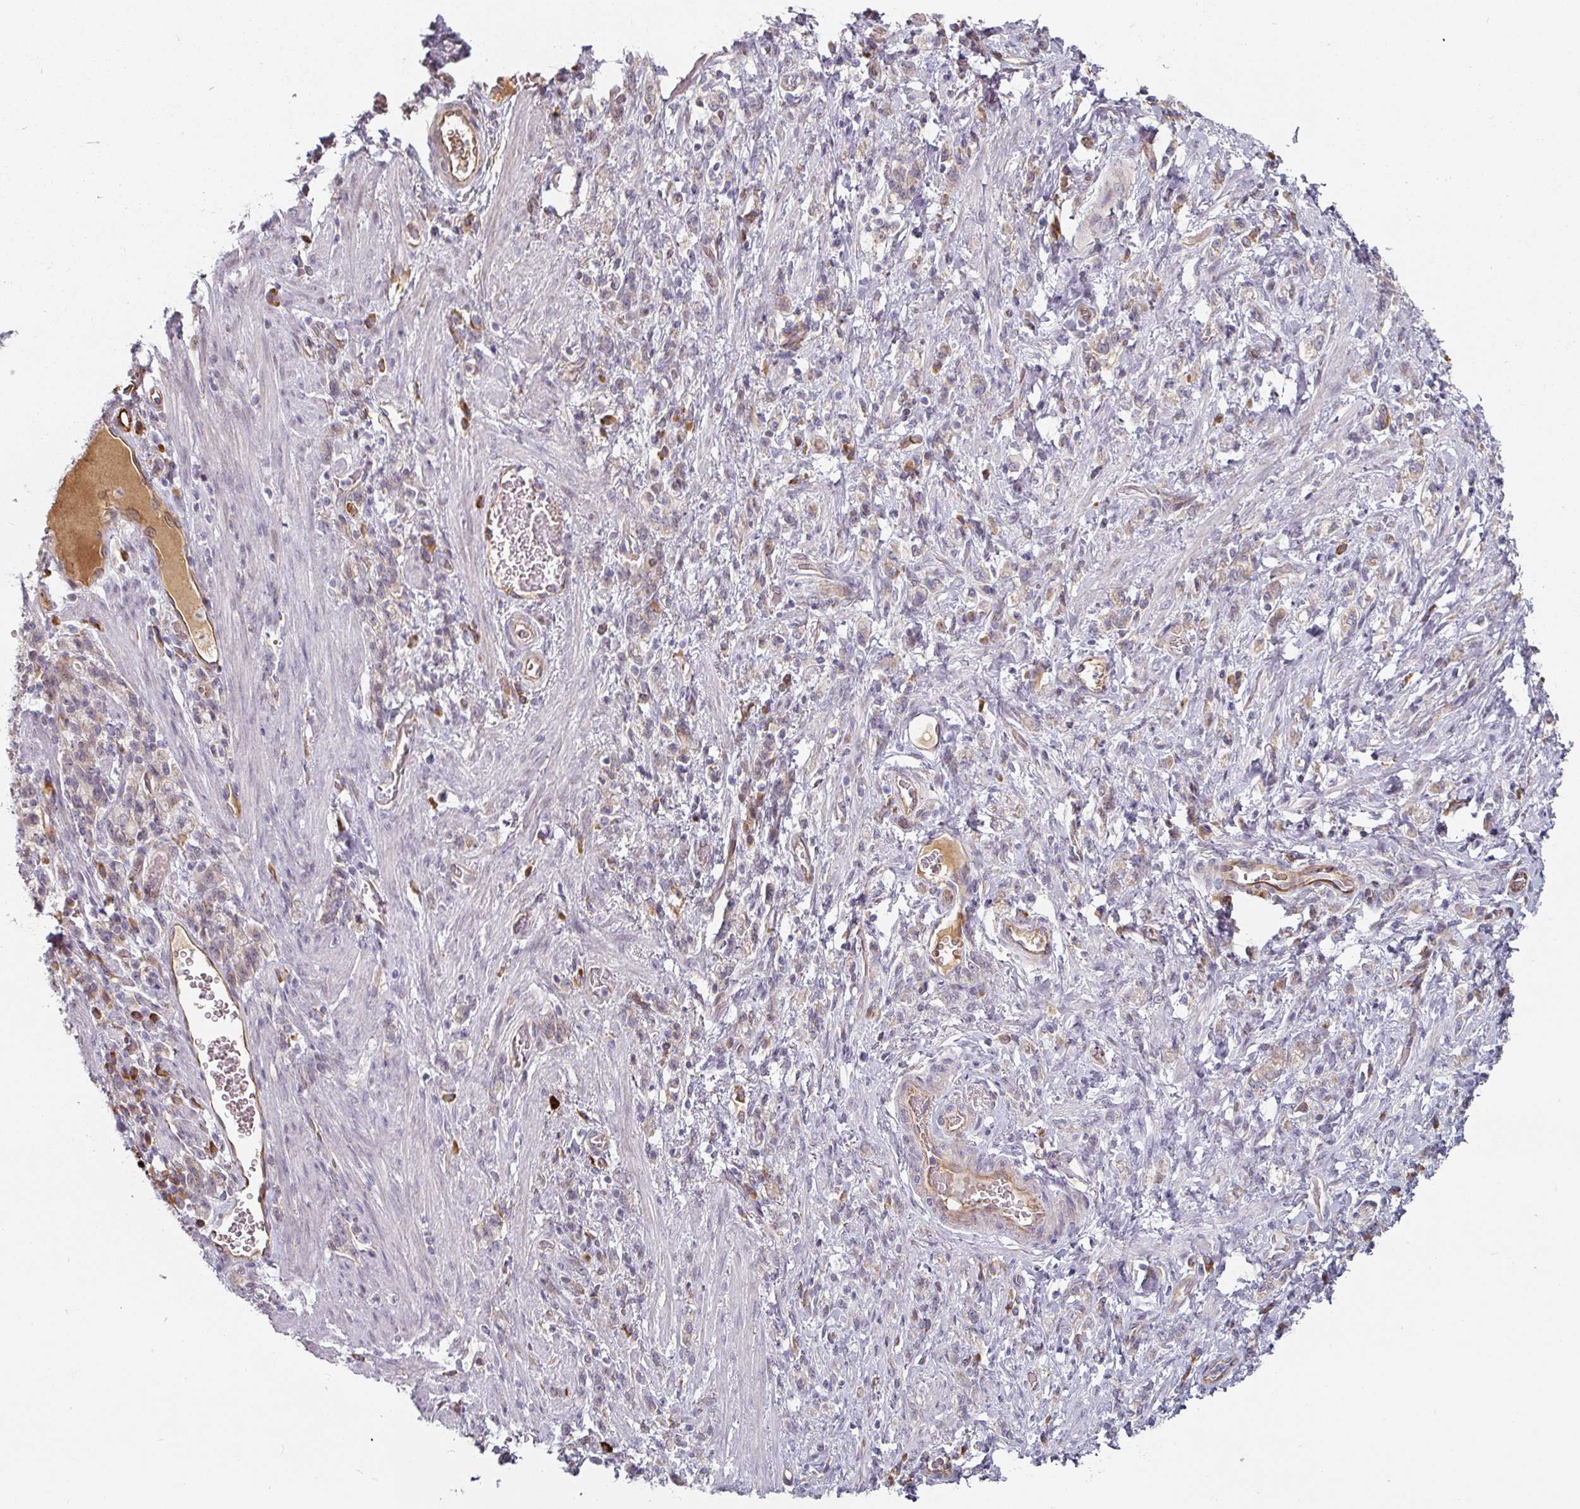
{"staining": {"intensity": "weak", "quantity": "<25%", "location": "cytoplasmic/membranous"}, "tissue": "stomach cancer", "cell_type": "Tumor cells", "image_type": "cancer", "snomed": [{"axis": "morphology", "description": "Adenocarcinoma, NOS"}, {"axis": "topography", "description": "Stomach"}], "caption": "There is no significant positivity in tumor cells of stomach adenocarcinoma.", "gene": "CEP78", "patient": {"sex": "male", "age": 77}}